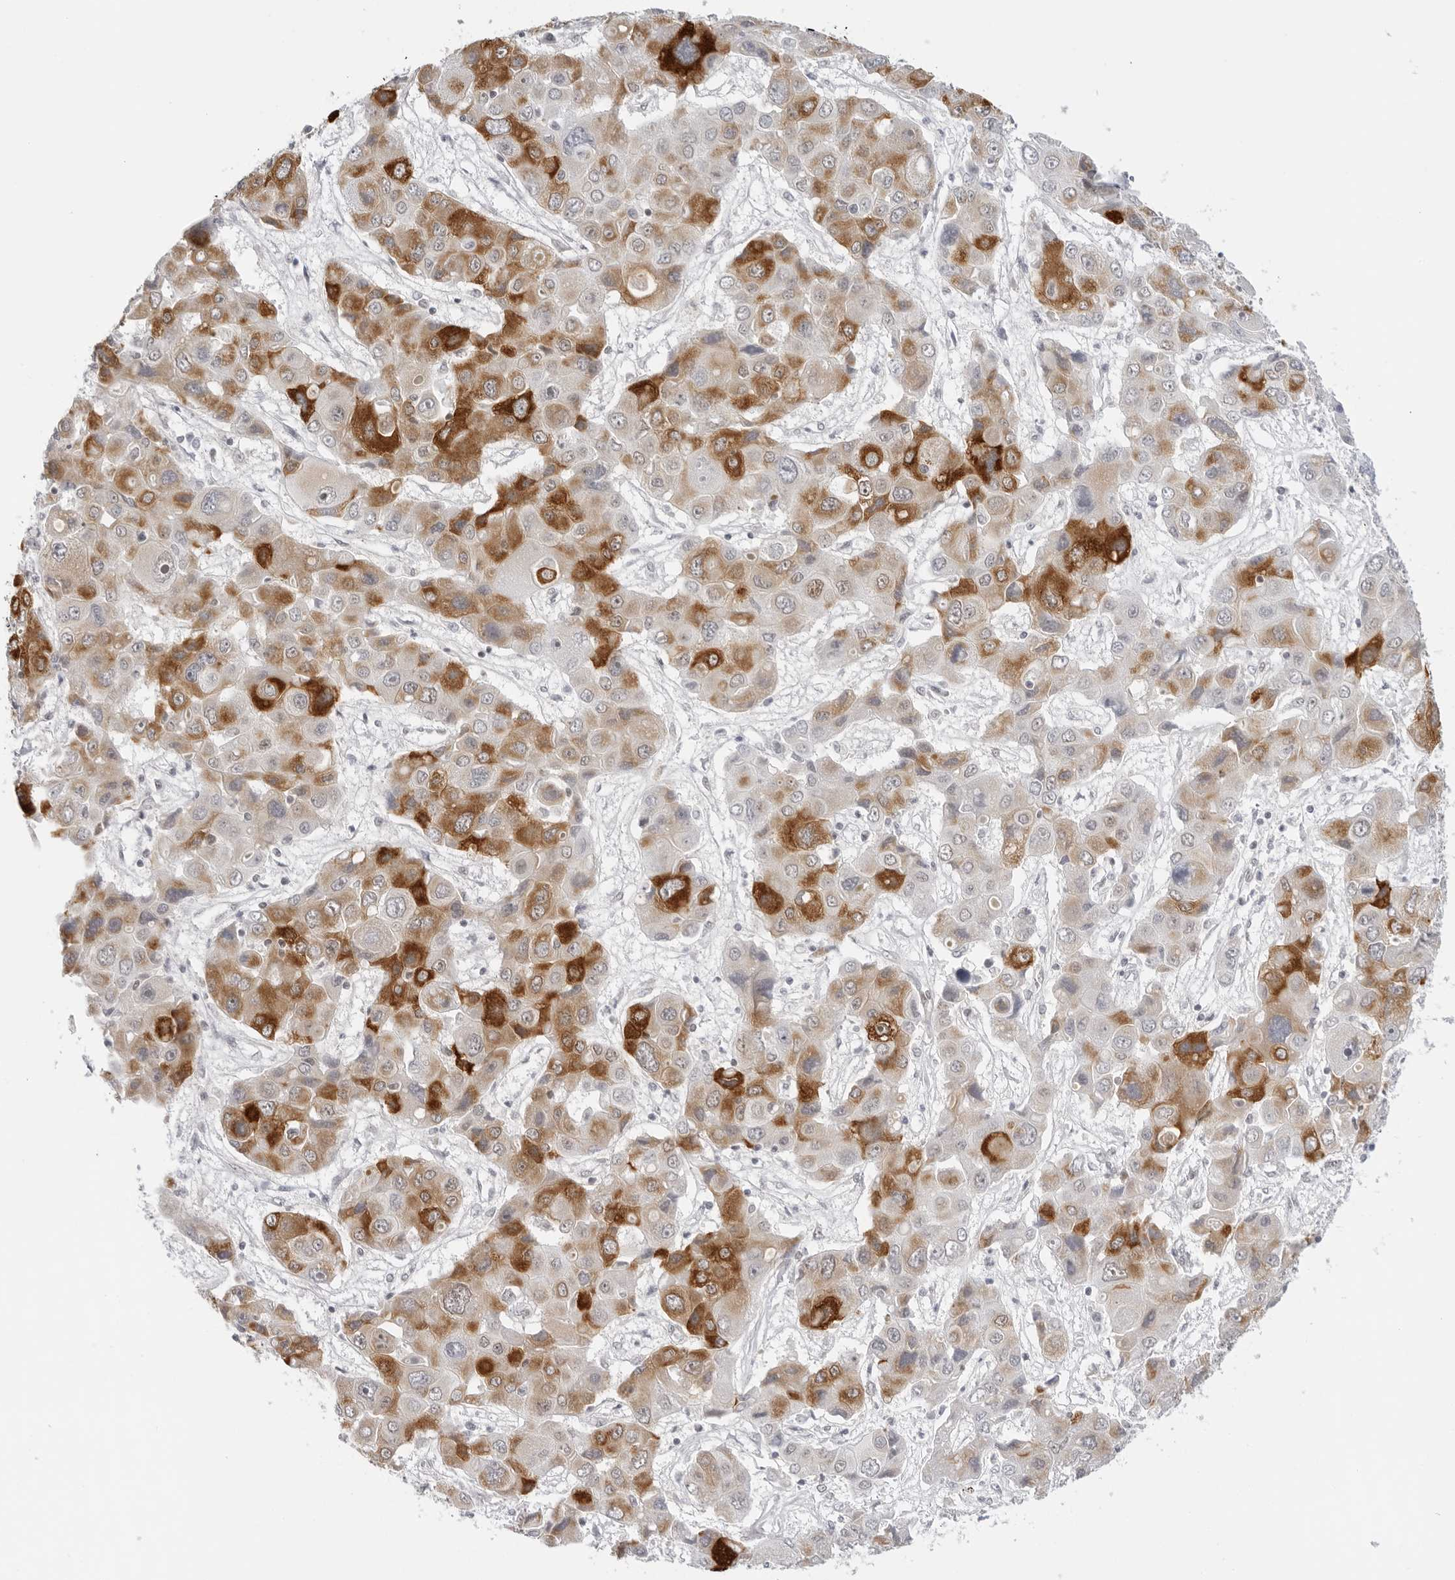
{"staining": {"intensity": "strong", "quantity": "25%-75%", "location": "cytoplasmic/membranous,nuclear"}, "tissue": "liver cancer", "cell_type": "Tumor cells", "image_type": "cancer", "snomed": [{"axis": "morphology", "description": "Cholangiocarcinoma"}, {"axis": "topography", "description": "Liver"}], "caption": "A histopathology image showing strong cytoplasmic/membranous and nuclear staining in about 25%-75% of tumor cells in liver cancer, as visualized by brown immunohistochemical staining.", "gene": "FOXK2", "patient": {"sex": "male", "age": 67}}